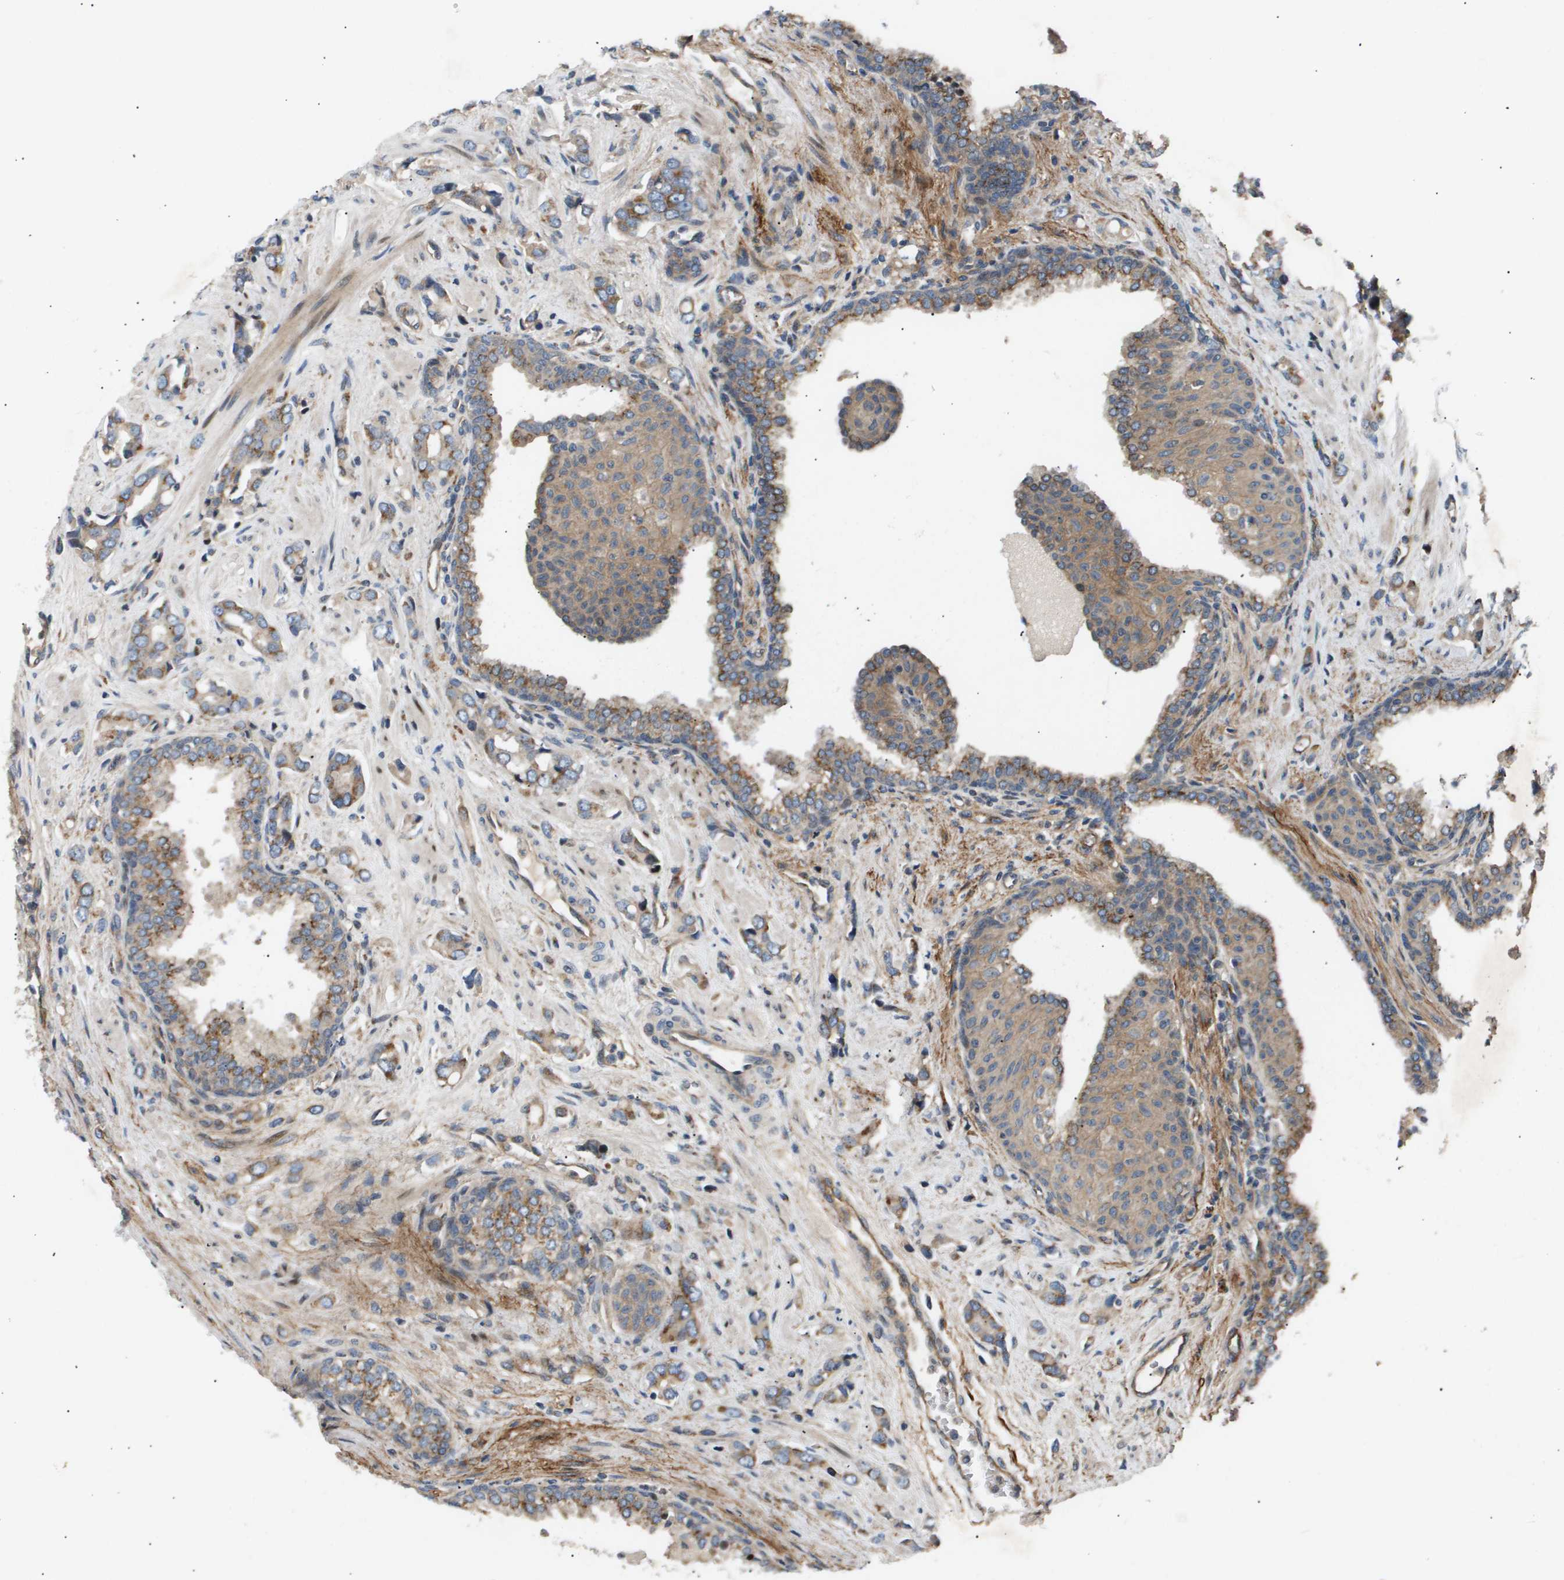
{"staining": {"intensity": "moderate", "quantity": ">75%", "location": "cytoplasmic/membranous"}, "tissue": "prostate cancer", "cell_type": "Tumor cells", "image_type": "cancer", "snomed": [{"axis": "morphology", "description": "Adenocarcinoma, High grade"}, {"axis": "topography", "description": "Prostate"}], "caption": "Tumor cells reveal medium levels of moderate cytoplasmic/membranous staining in approximately >75% of cells in human adenocarcinoma (high-grade) (prostate).", "gene": "LYSMD3", "patient": {"sex": "male", "age": 52}}